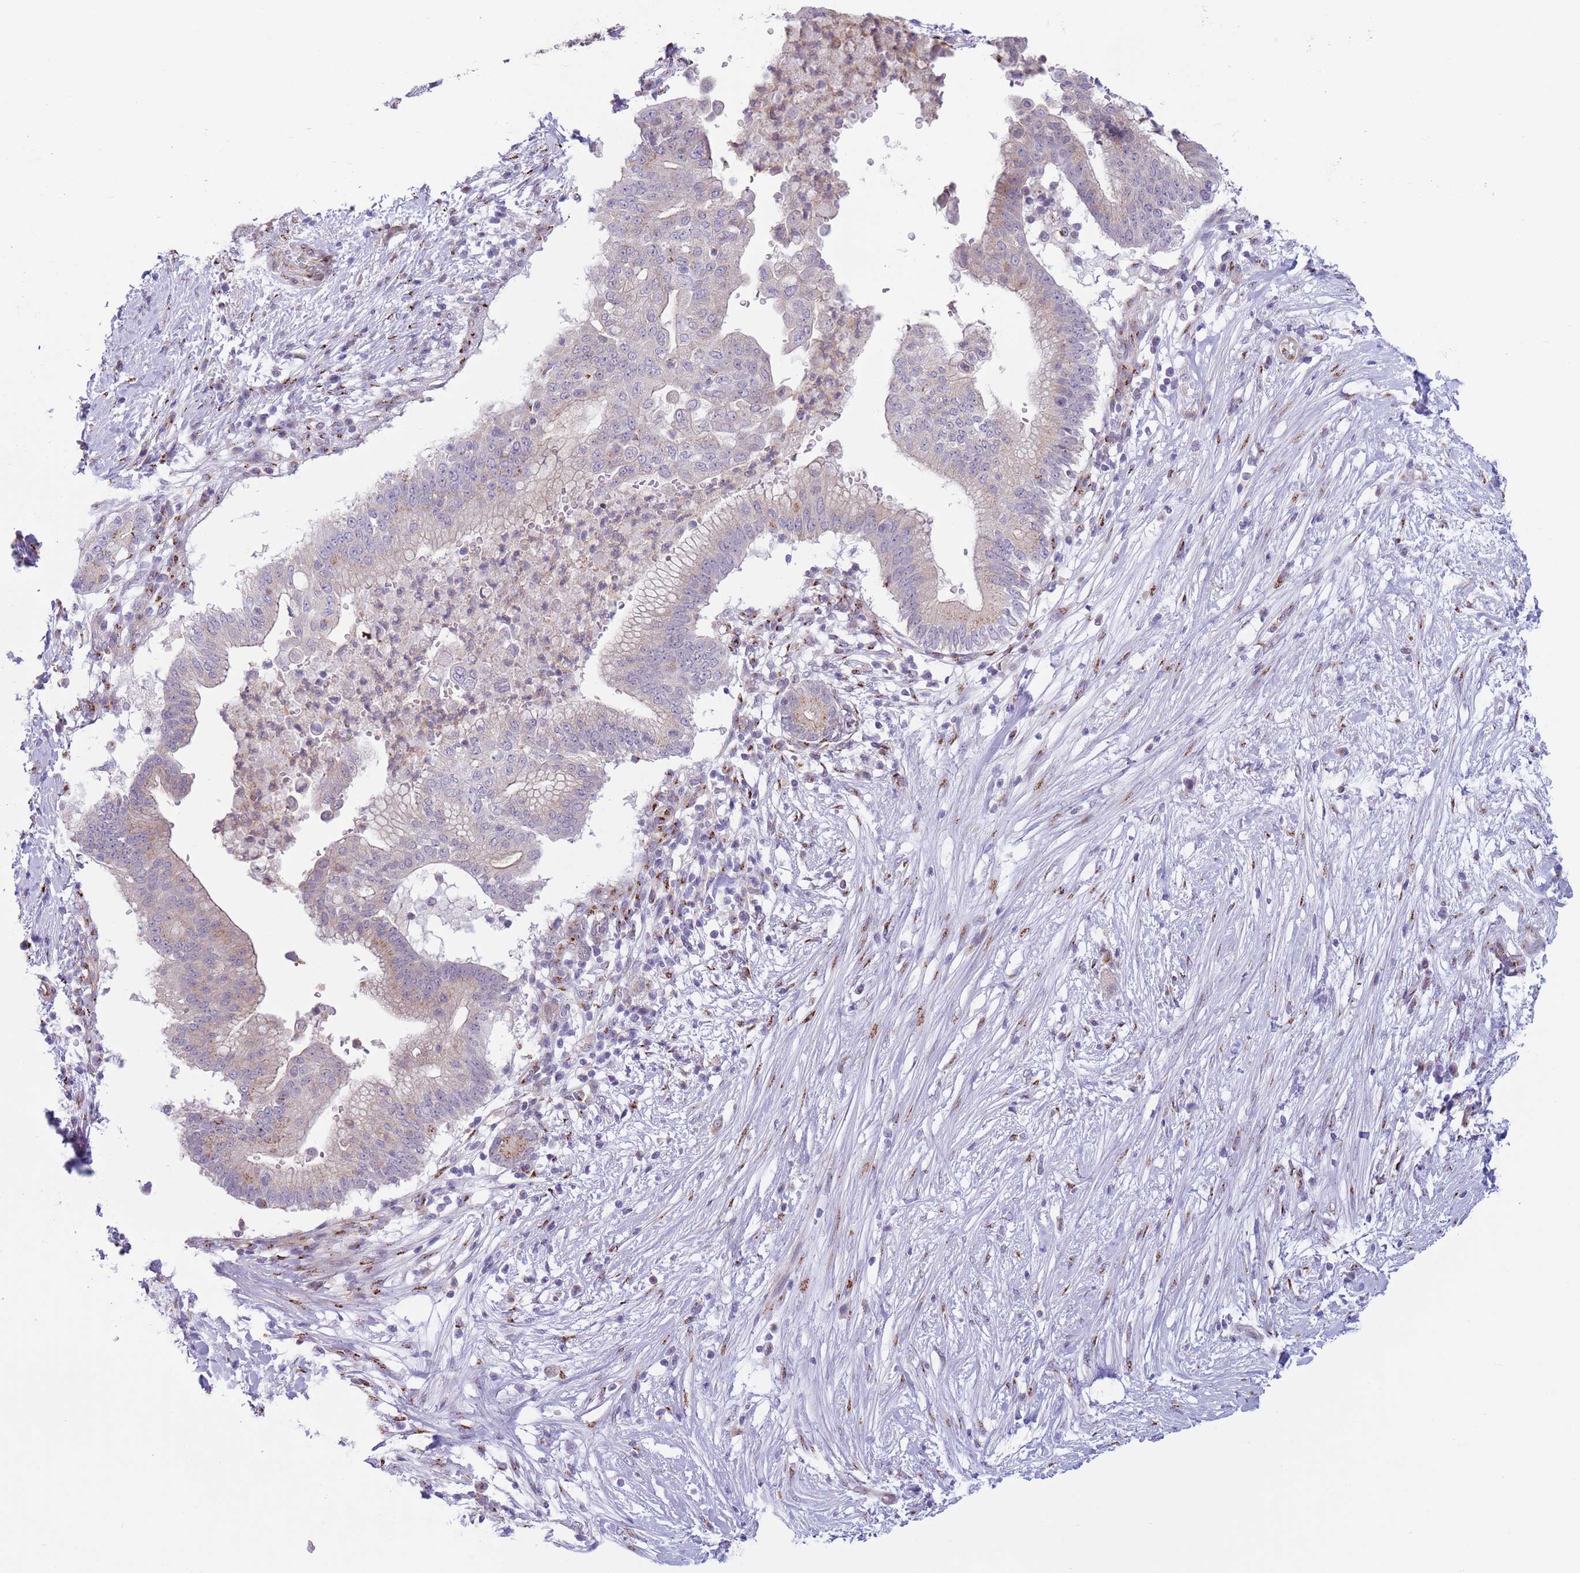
{"staining": {"intensity": "weak", "quantity": "<25%", "location": "cytoplasmic/membranous"}, "tissue": "pancreatic cancer", "cell_type": "Tumor cells", "image_type": "cancer", "snomed": [{"axis": "morphology", "description": "Adenocarcinoma, NOS"}, {"axis": "topography", "description": "Pancreas"}], "caption": "Immunohistochemical staining of pancreatic cancer displays no significant staining in tumor cells.", "gene": "C20orf96", "patient": {"sex": "male", "age": 68}}